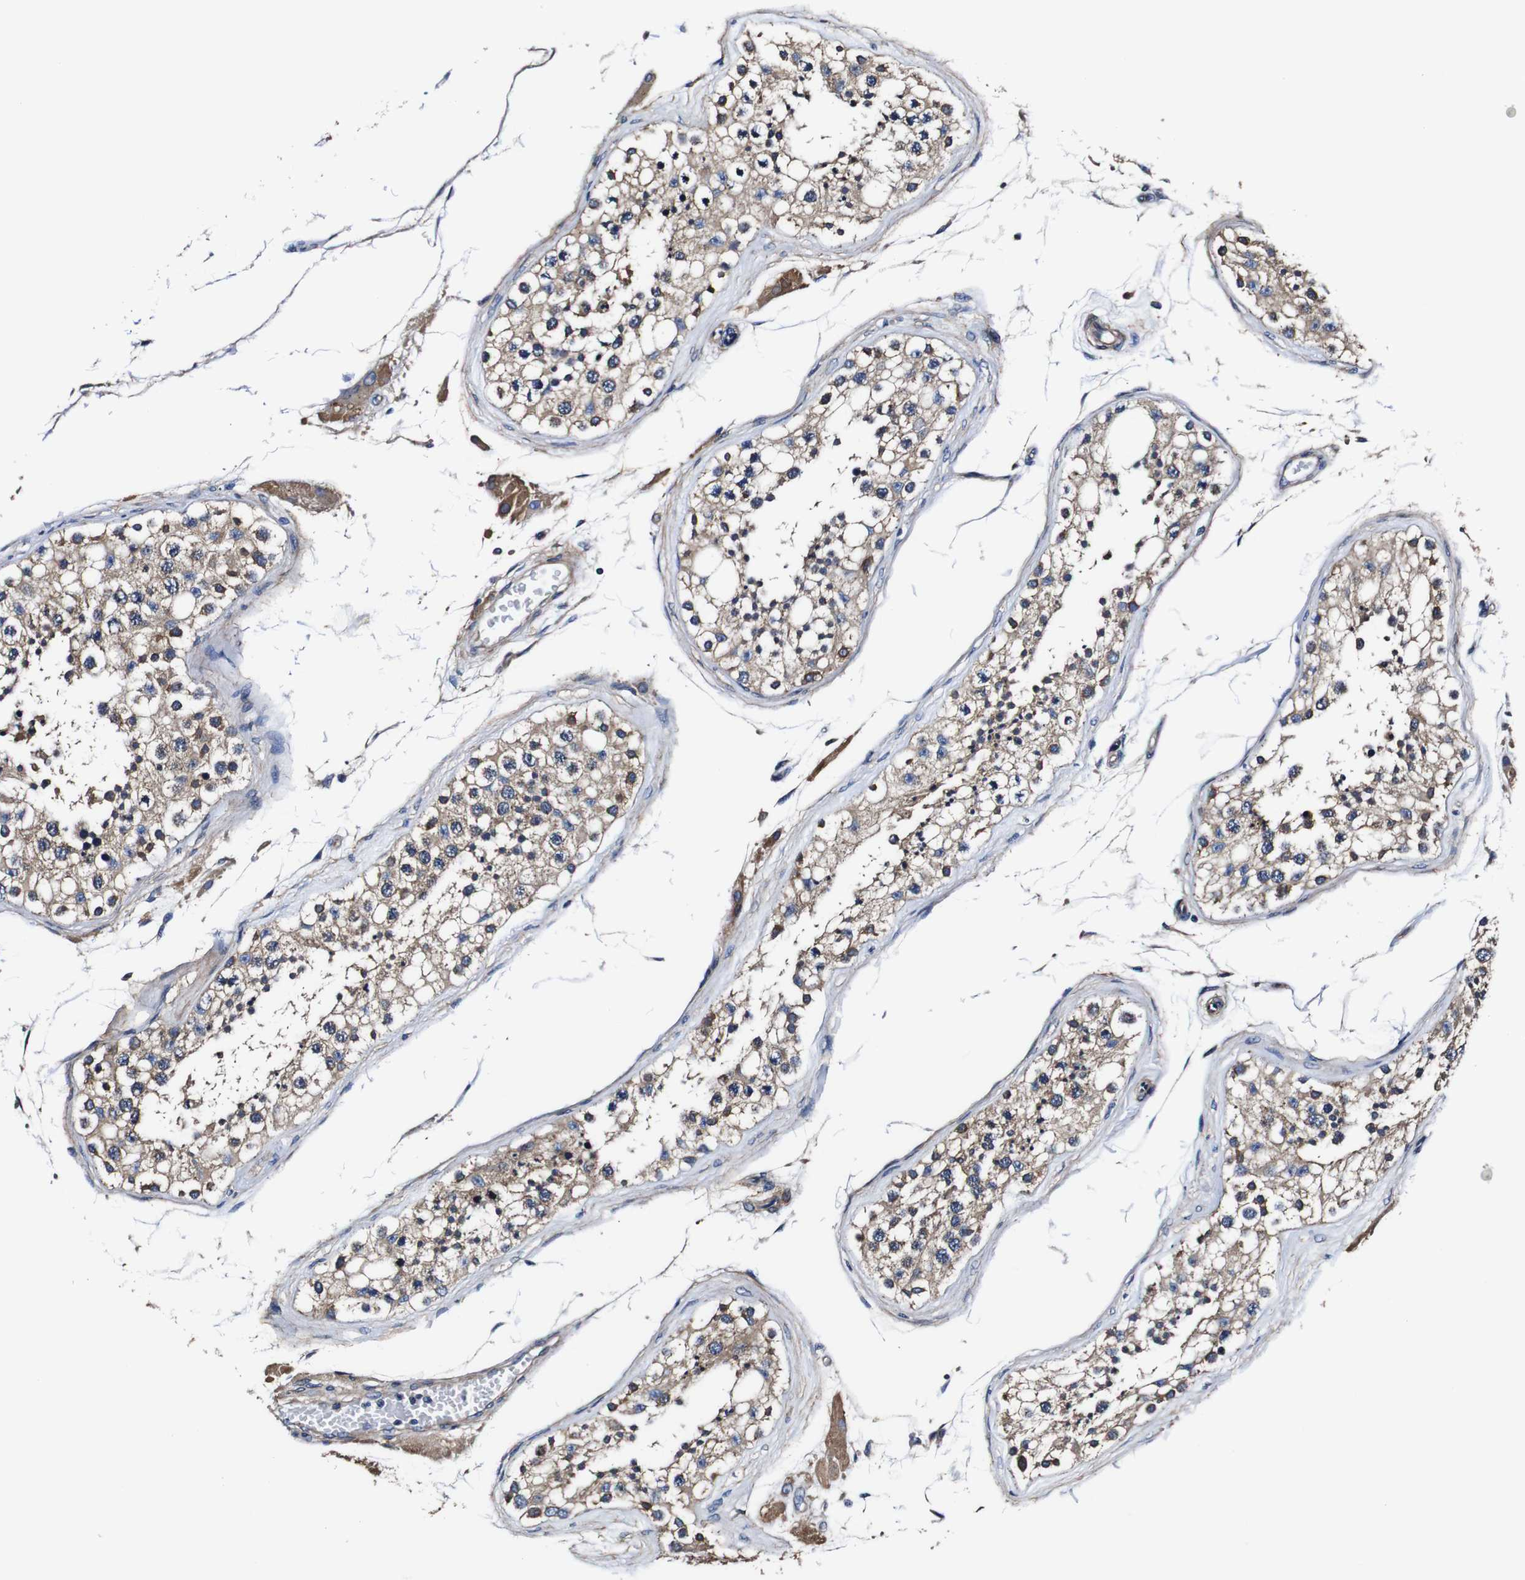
{"staining": {"intensity": "moderate", "quantity": ">75%", "location": "cytoplasmic/membranous"}, "tissue": "testis", "cell_type": "Cells in seminiferous ducts", "image_type": "normal", "snomed": [{"axis": "morphology", "description": "Normal tissue, NOS"}, {"axis": "topography", "description": "Testis"}], "caption": "Immunohistochemistry of unremarkable human testis shows medium levels of moderate cytoplasmic/membranous positivity in approximately >75% of cells in seminiferous ducts.", "gene": "PDCD6IP", "patient": {"sex": "male", "age": 68}}